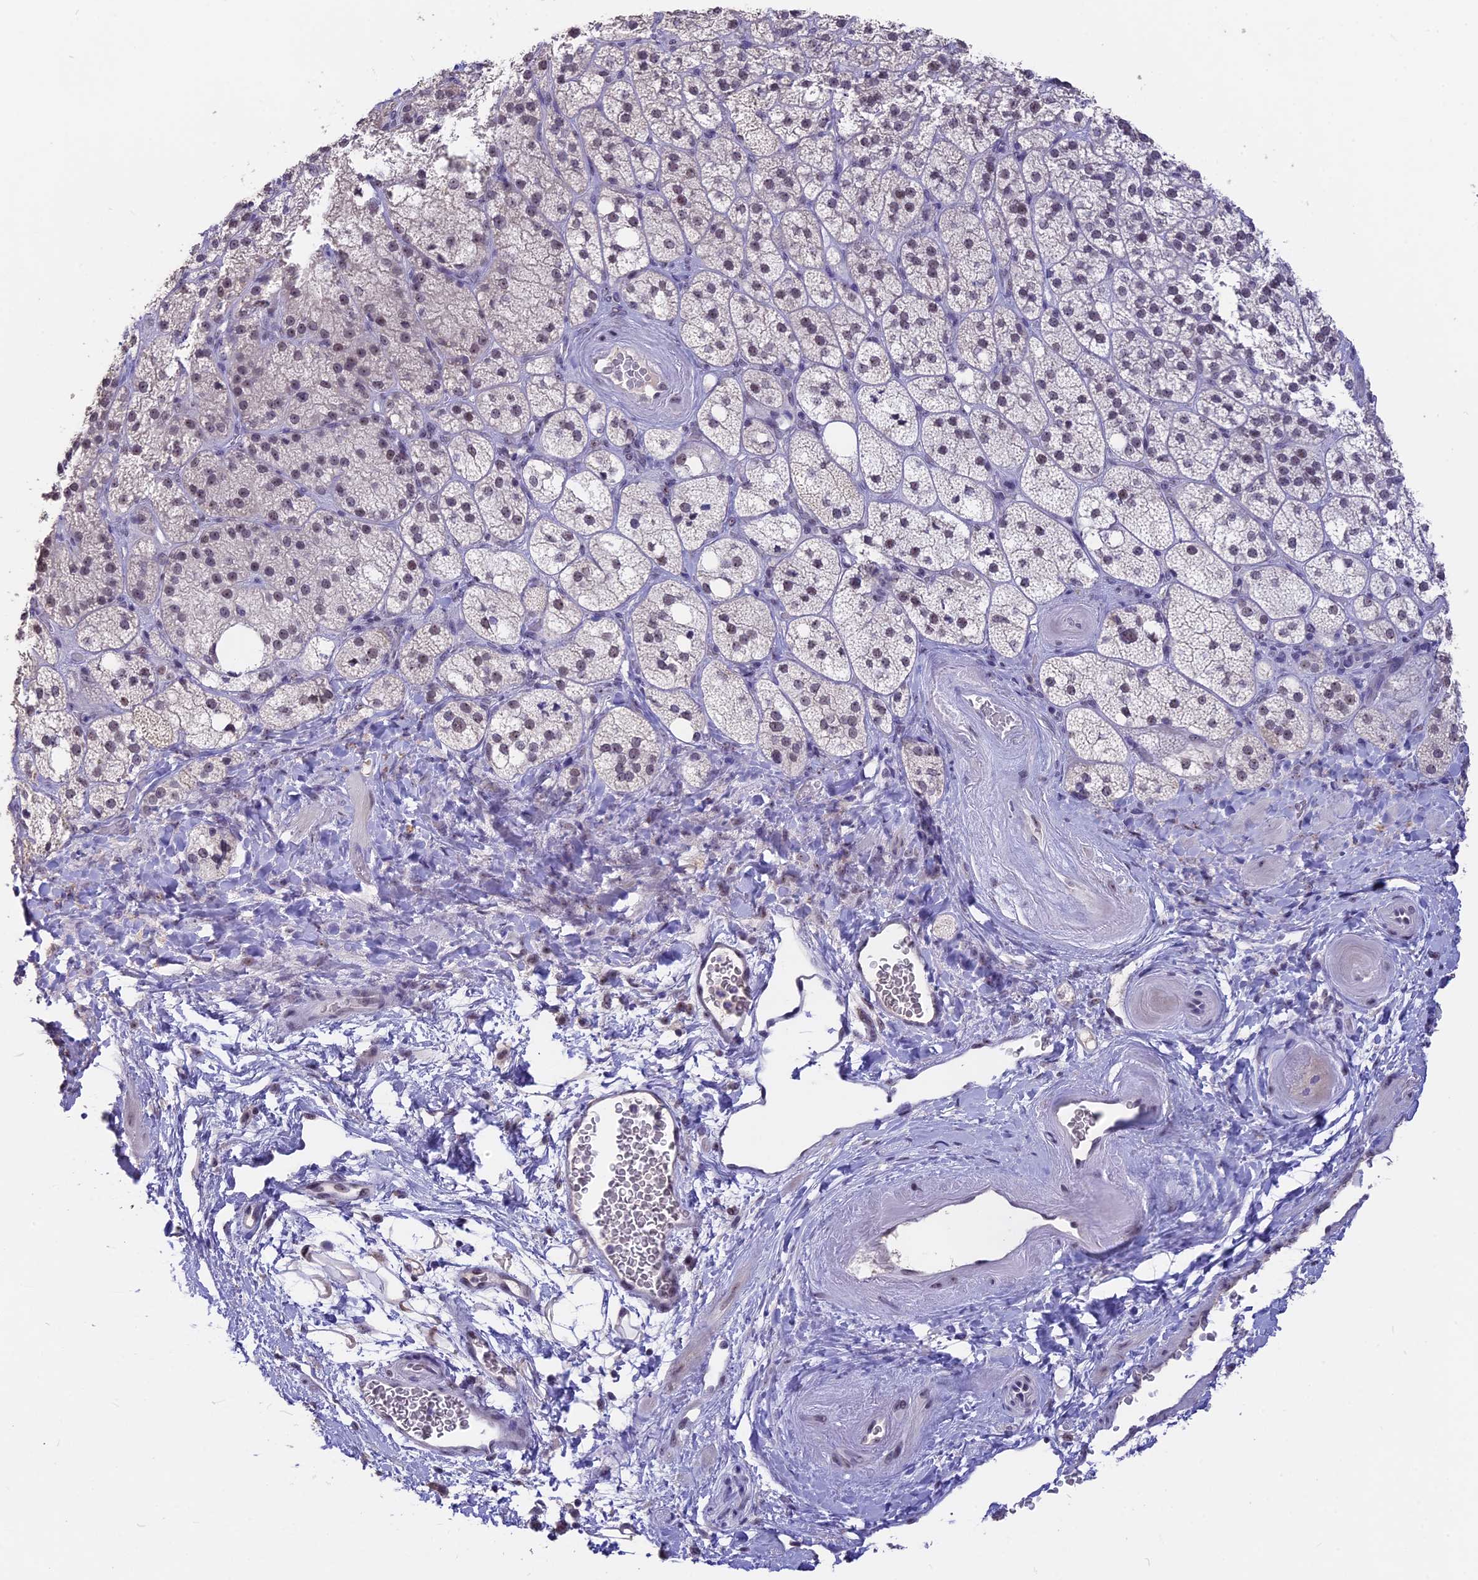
{"staining": {"intensity": "moderate", "quantity": "25%-75%", "location": "nuclear"}, "tissue": "adrenal gland", "cell_type": "Glandular cells", "image_type": "normal", "snomed": [{"axis": "morphology", "description": "Normal tissue, NOS"}, {"axis": "topography", "description": "Adrenal gland"}], "caption": "The micrograph displays staining of benign adrenal gland, revealing moderate nuclear protein staining (brown color) within glandular cells. The protein of interest is shown in brown color, while the nuclei are stained blue.", "gene": "SETD2", "patient": {"sex": "male", "age": 61}}